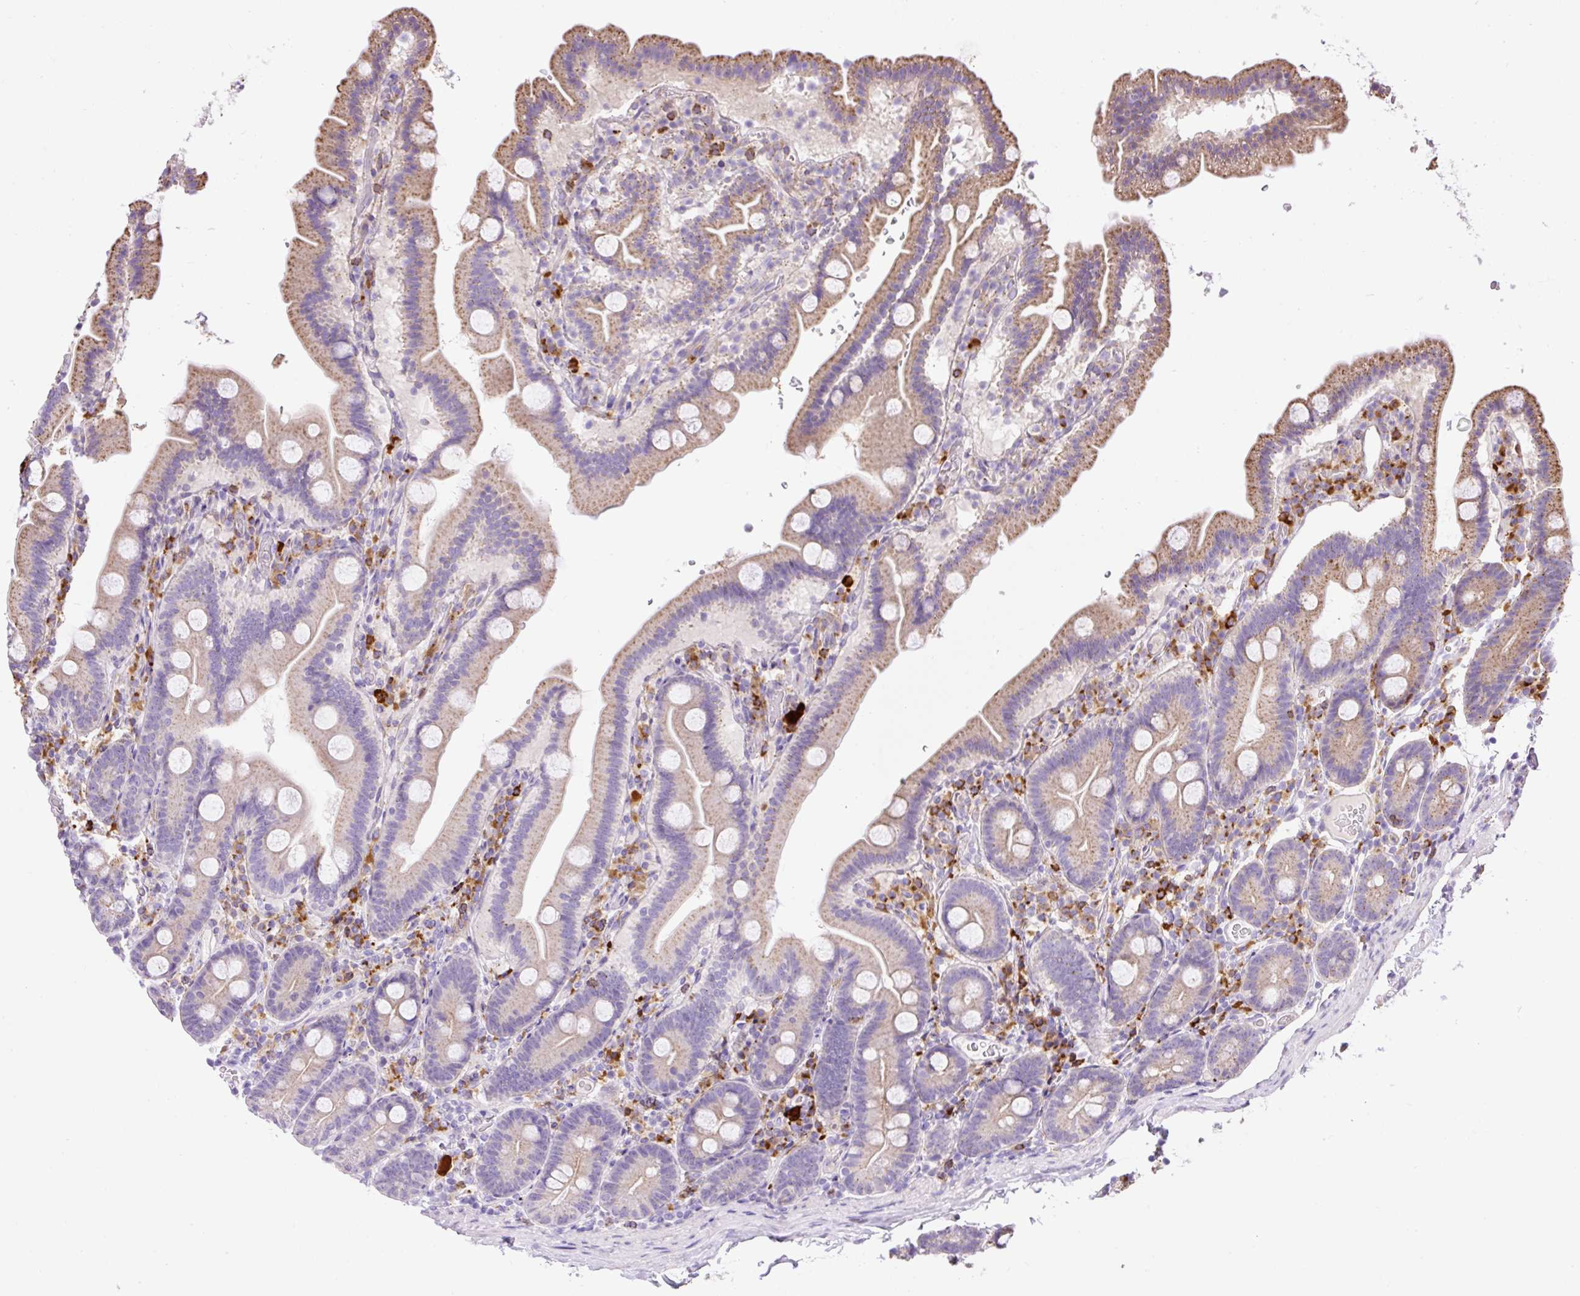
{"staining": {"intensity": "moderate", "quantity": "25%-75%", "location": "cytoplasmic/membranous"}, "tissue": "duodenum", "cell_type": "Glandular cells", "image_type": "normal", "snomed": [{"axis": "morphology", "description": "Normal tissue, NOS"}, {"axis": "topography", "description": "Duodenum"}], "caption": "Benign duodenum displays moderate cytoplasmic/membranous positivity in approximately 25%-75% of glandular cells, visualized by immunohistochemistry.", "gene": "CFAP47", "patient": {"sex": "male", "age": 55}}